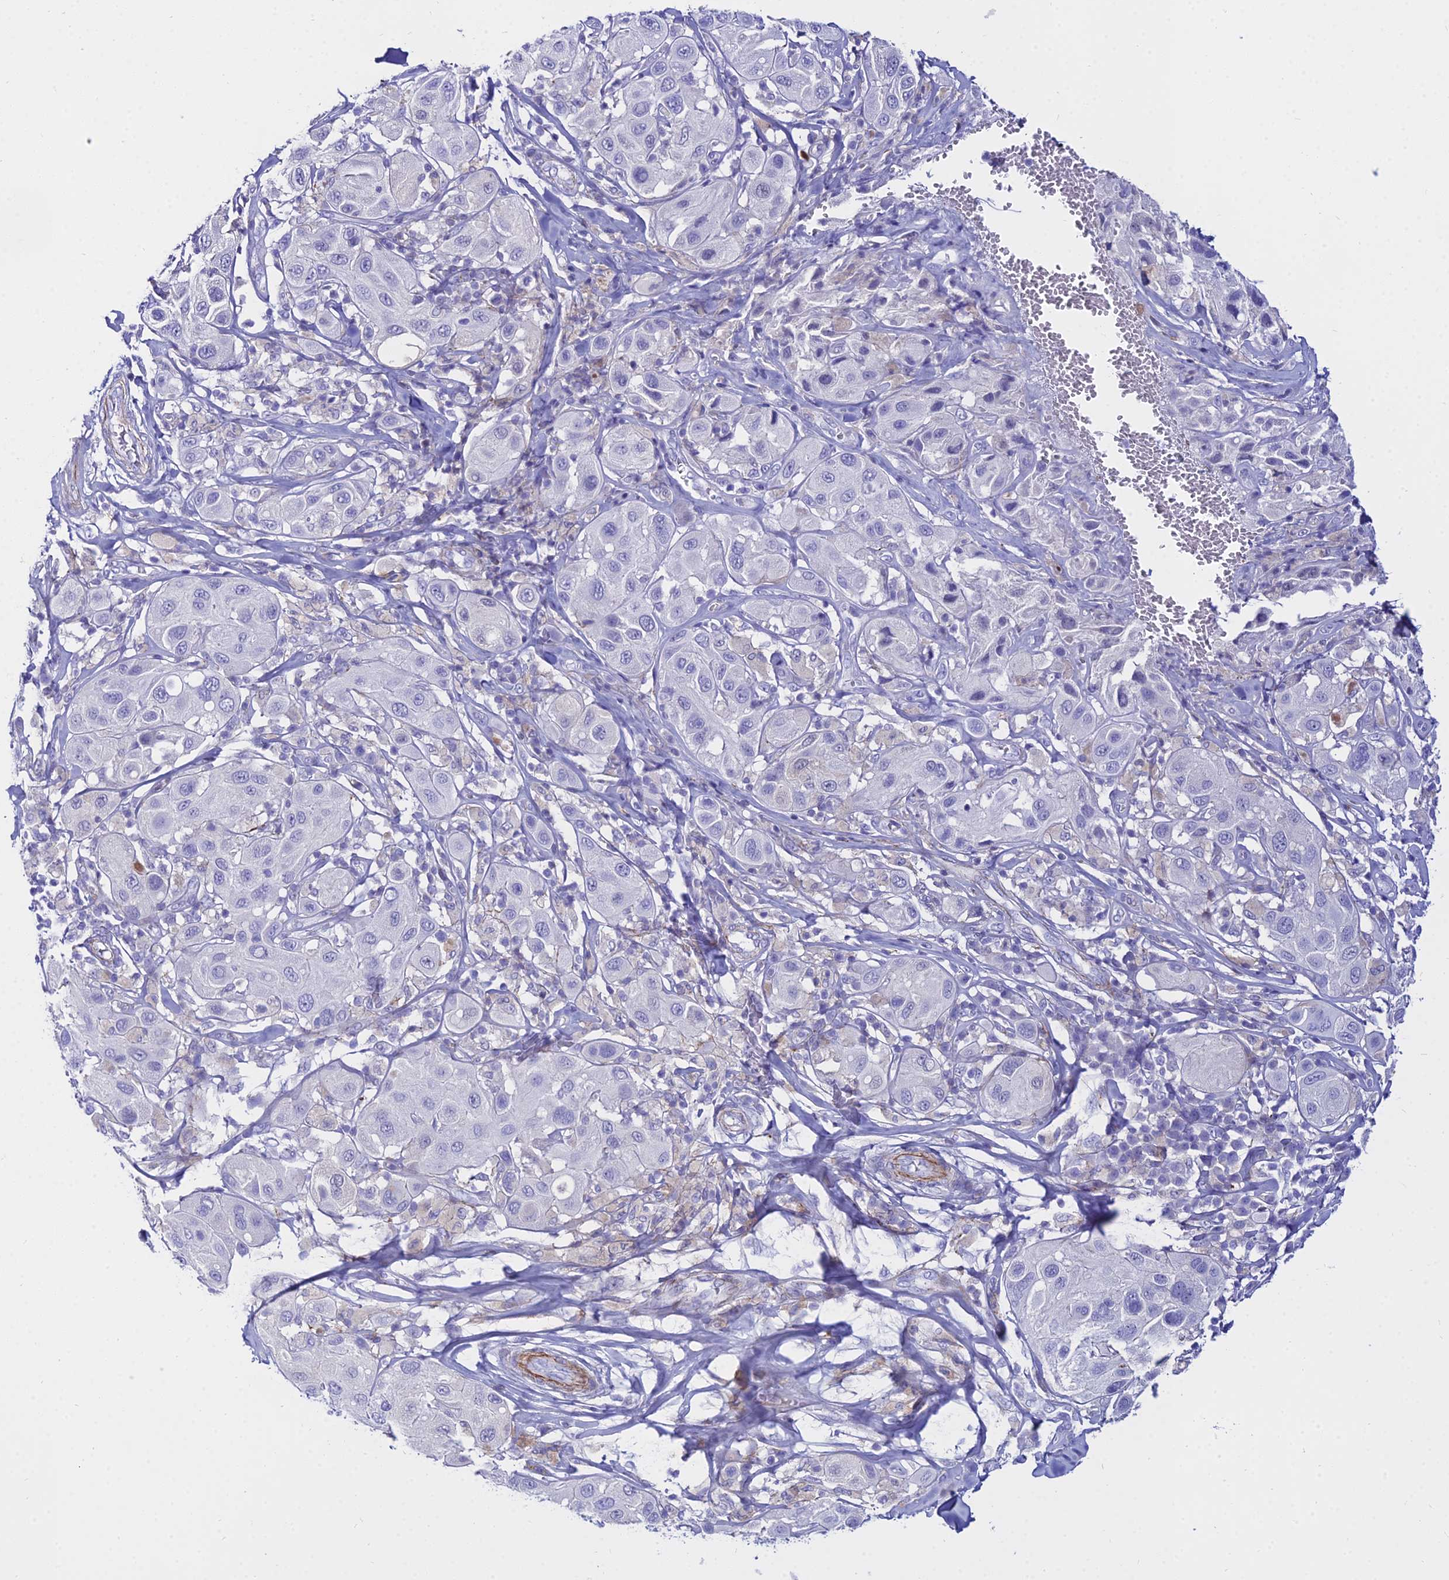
{"staining": {"intensity": "negative", "quantity": "none", "location": "none"}, "tissue": "melanoma", "cell_type": "Tumor cells", "image_type": "cancer", "snomed": [{"axis": "morphology", "description": "Malignant melanoma, Metastatic site"}, {"axis": "topography", "description": "Skin"}], "caption": "Tumor cells show no significant protein staining in melanoma.", "gene": "DLX1", "patient": {"sex": "male", "age": 41}}